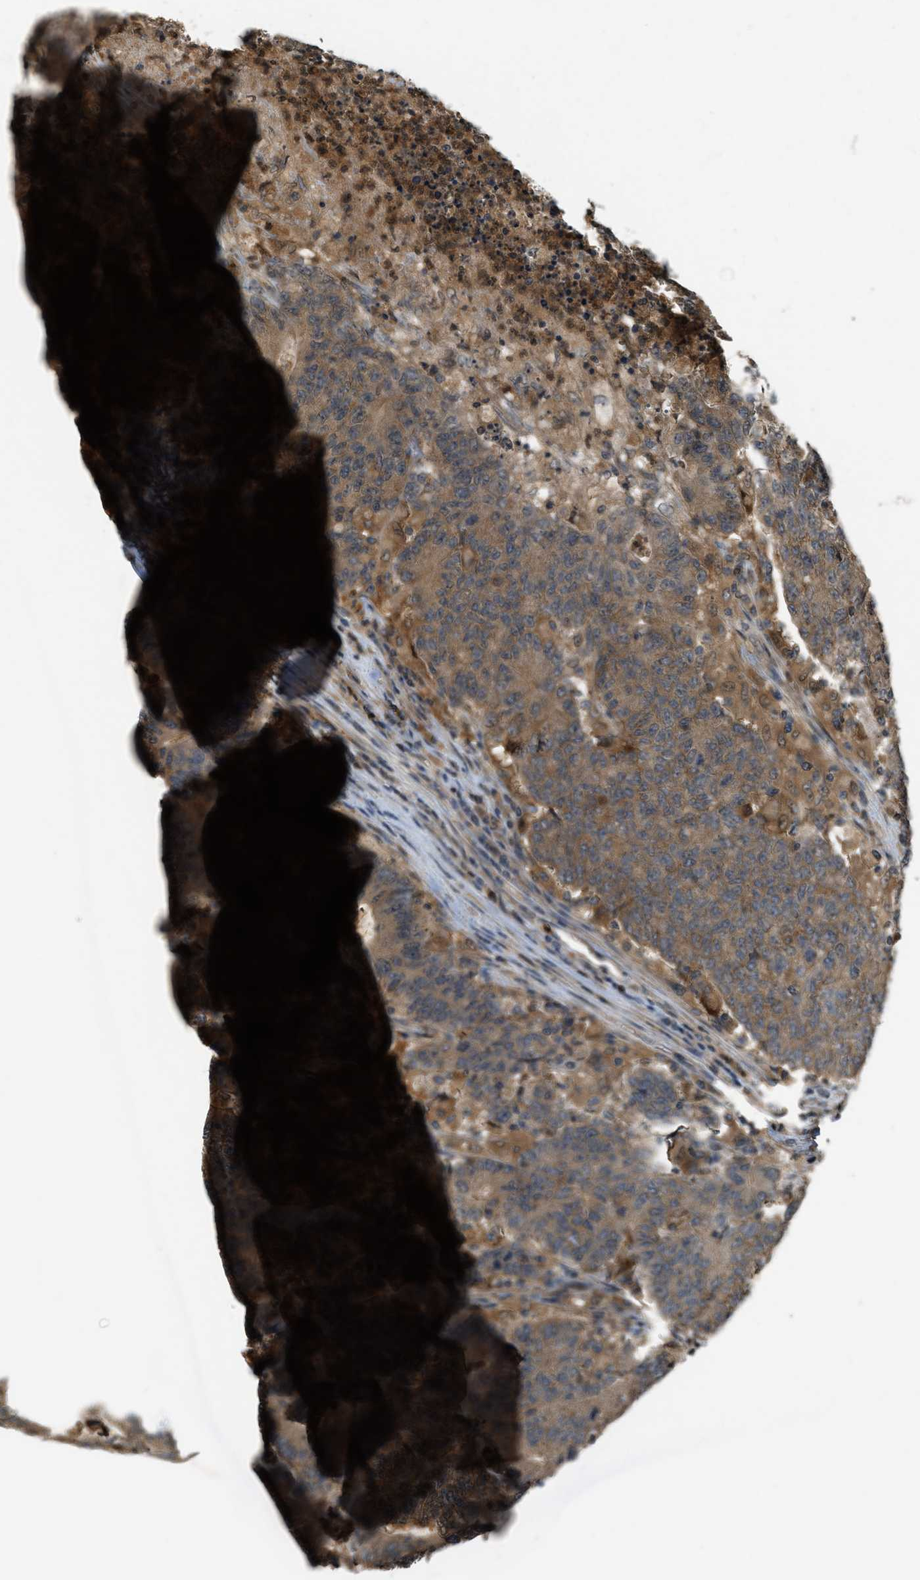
{"staining": {"intensity": "moderate", "quantity": ">75%", "location": "cytoplasmic/membranous"}, "tissue": "colorectal cancer", "cell_type": "Tumor cells", "image_type": "cancer", "snomed": [{"axis": "morphology", "description": "Normal tissue, NOS"}, {"axis": "morphology", "description": "Adenocarcinoma, NOS"}, {"axis": "topography", "description": "Colon"}], "caption": "Protein expression analysis of colorectal cancer (adenocarcinoma) reveals moderate cytoplasmic/membranous staining in approximately >75% of tumor cells.", "gene": "ATG7", "patient": {"sex": "female", "age": 75}}